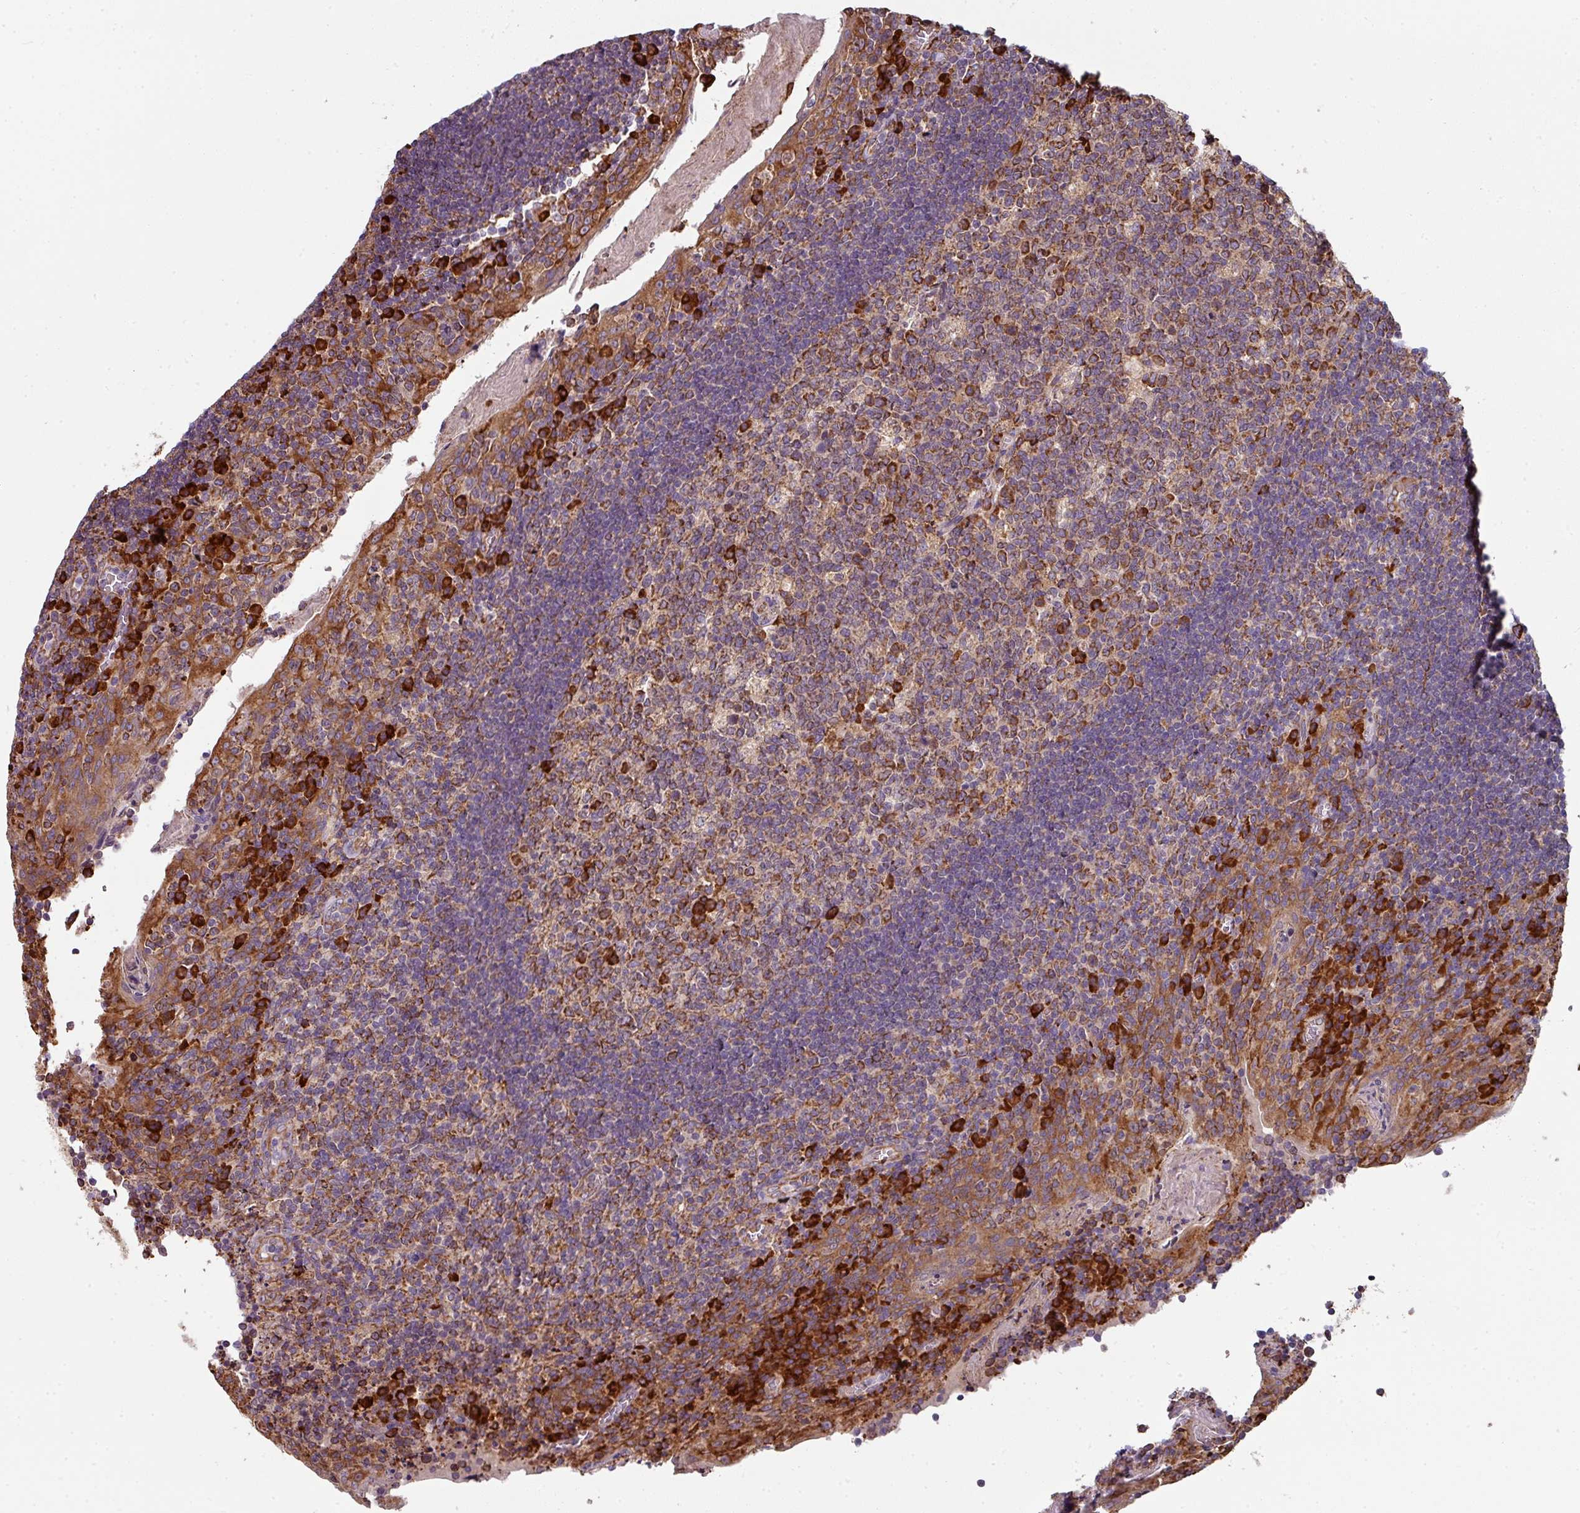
{"staining": {"intensity": "strong", "quantity": "25%-75%", "location": "cytoplasmic/membranous"}, "tissue": "tonsil", "cell_type": "Germinal center cells", "image_type": "normal", "snomed": [{"axis": "morphology", "description": "Normal tissue, NOS"}, {"axis": "topography", "description": "Tonsil"}], "caption": "IHC staining of benign tonsil, which exhibits high levels of strong cytoplasmic/membranous expression in about 25%-75% of germinal center cells indicating strong cytoplasmic/membranous protein expression. The staining was performed using DAB (brown) for protein detection and nuclei were counterstained in hematoxylin (blue).", "gene": "FAT4", "patient": {"sex": "male", "age": 17}}